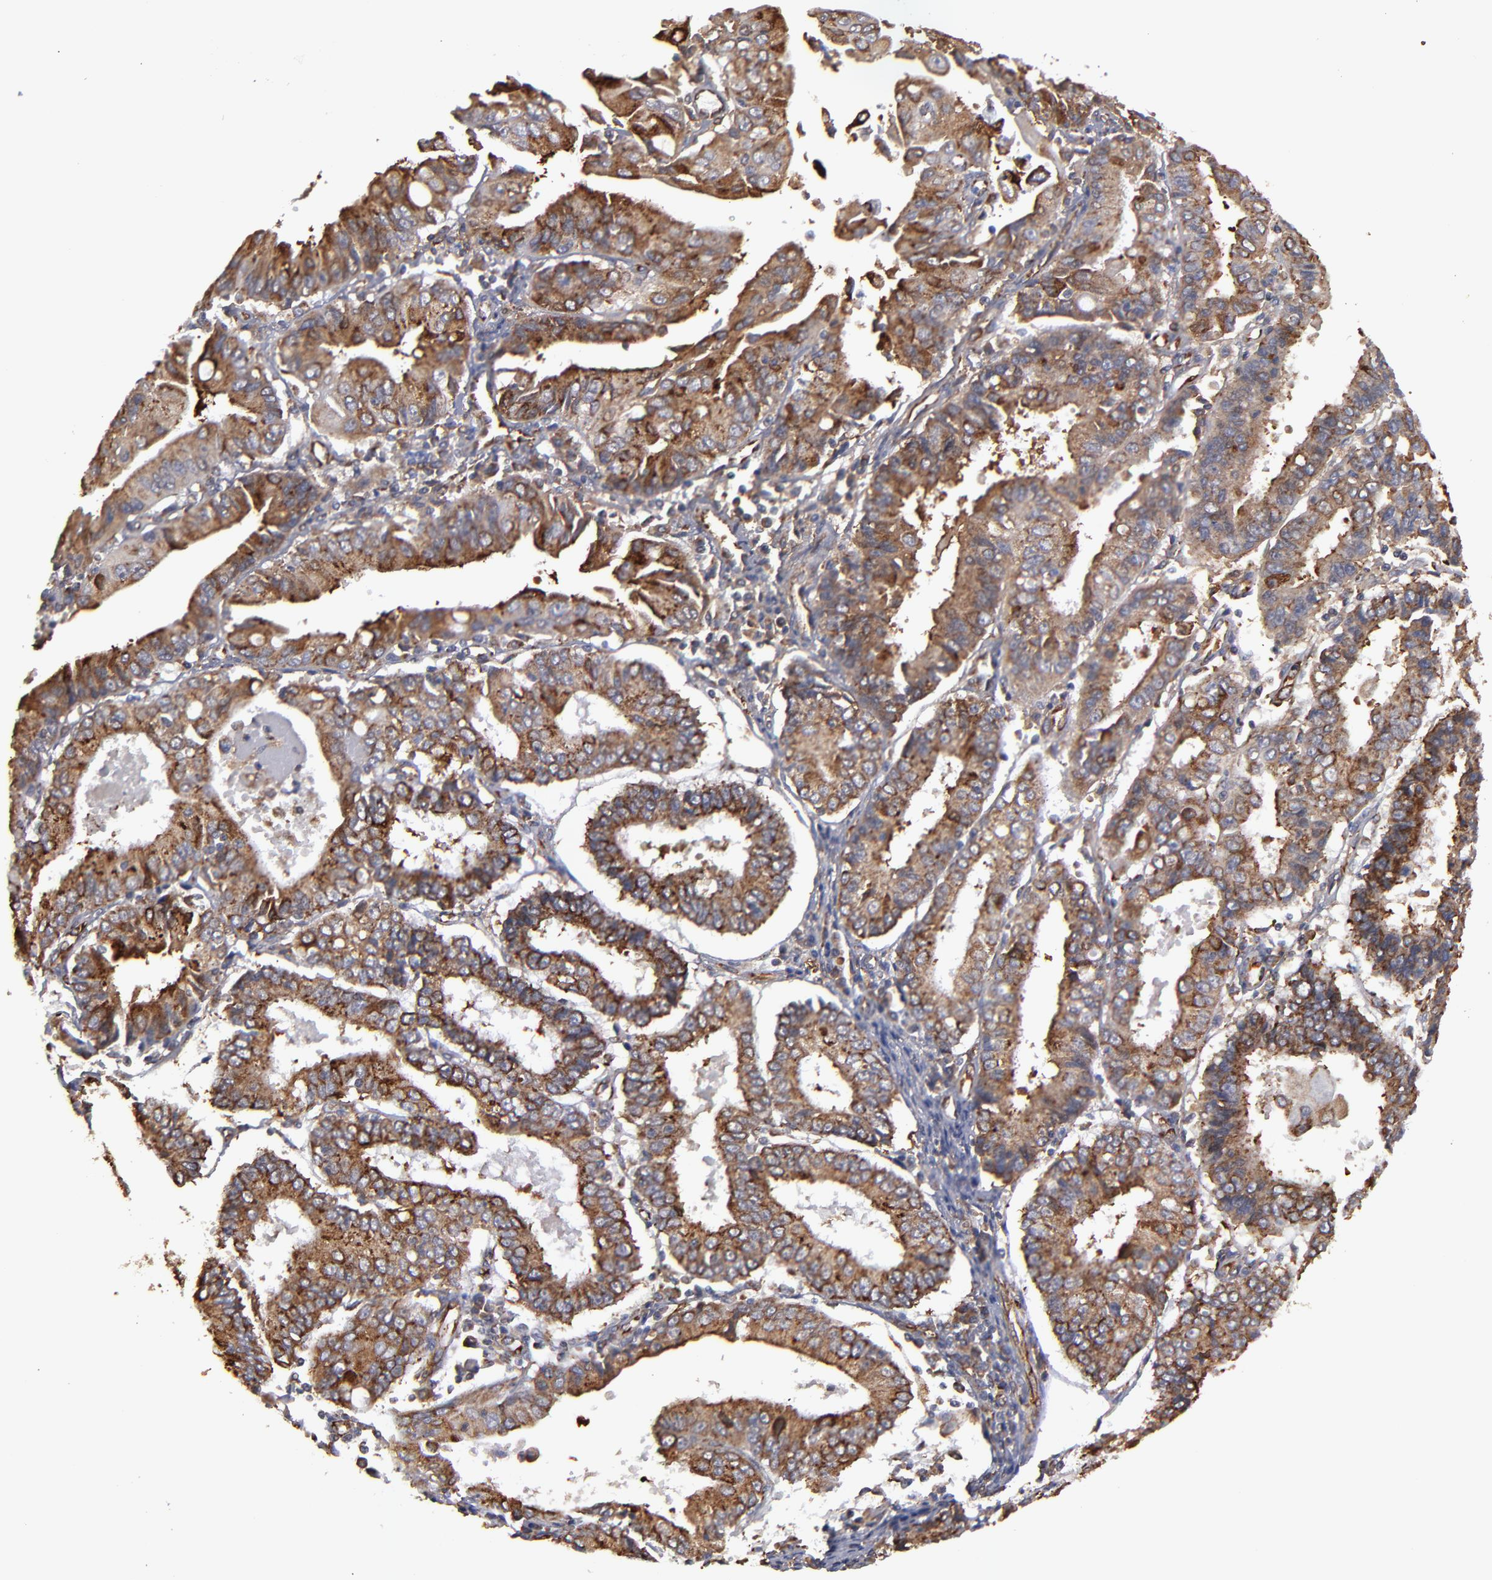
{"staining": {"intensity": "moderate", "quantity": ">75%", "location": "cytoplasmic/membranous"}, "tissue": "endometrial cancer", "cell_type": "Tumor cells", "image_type": "cancer", "snomed": [{"axis": "morphology", "description": "Adenocarcinoma, NOS"}, {"axis": "topography", "description": "Endometrium"}], "caption": "Protein expression analysis of adenocarcinoma (endometrial) displays moderate cytoplasmic/membranous positivity in approximately >75% of tumor cells.", "gene": "KTN1", "patient": {"sex": "female", "age": 75}}